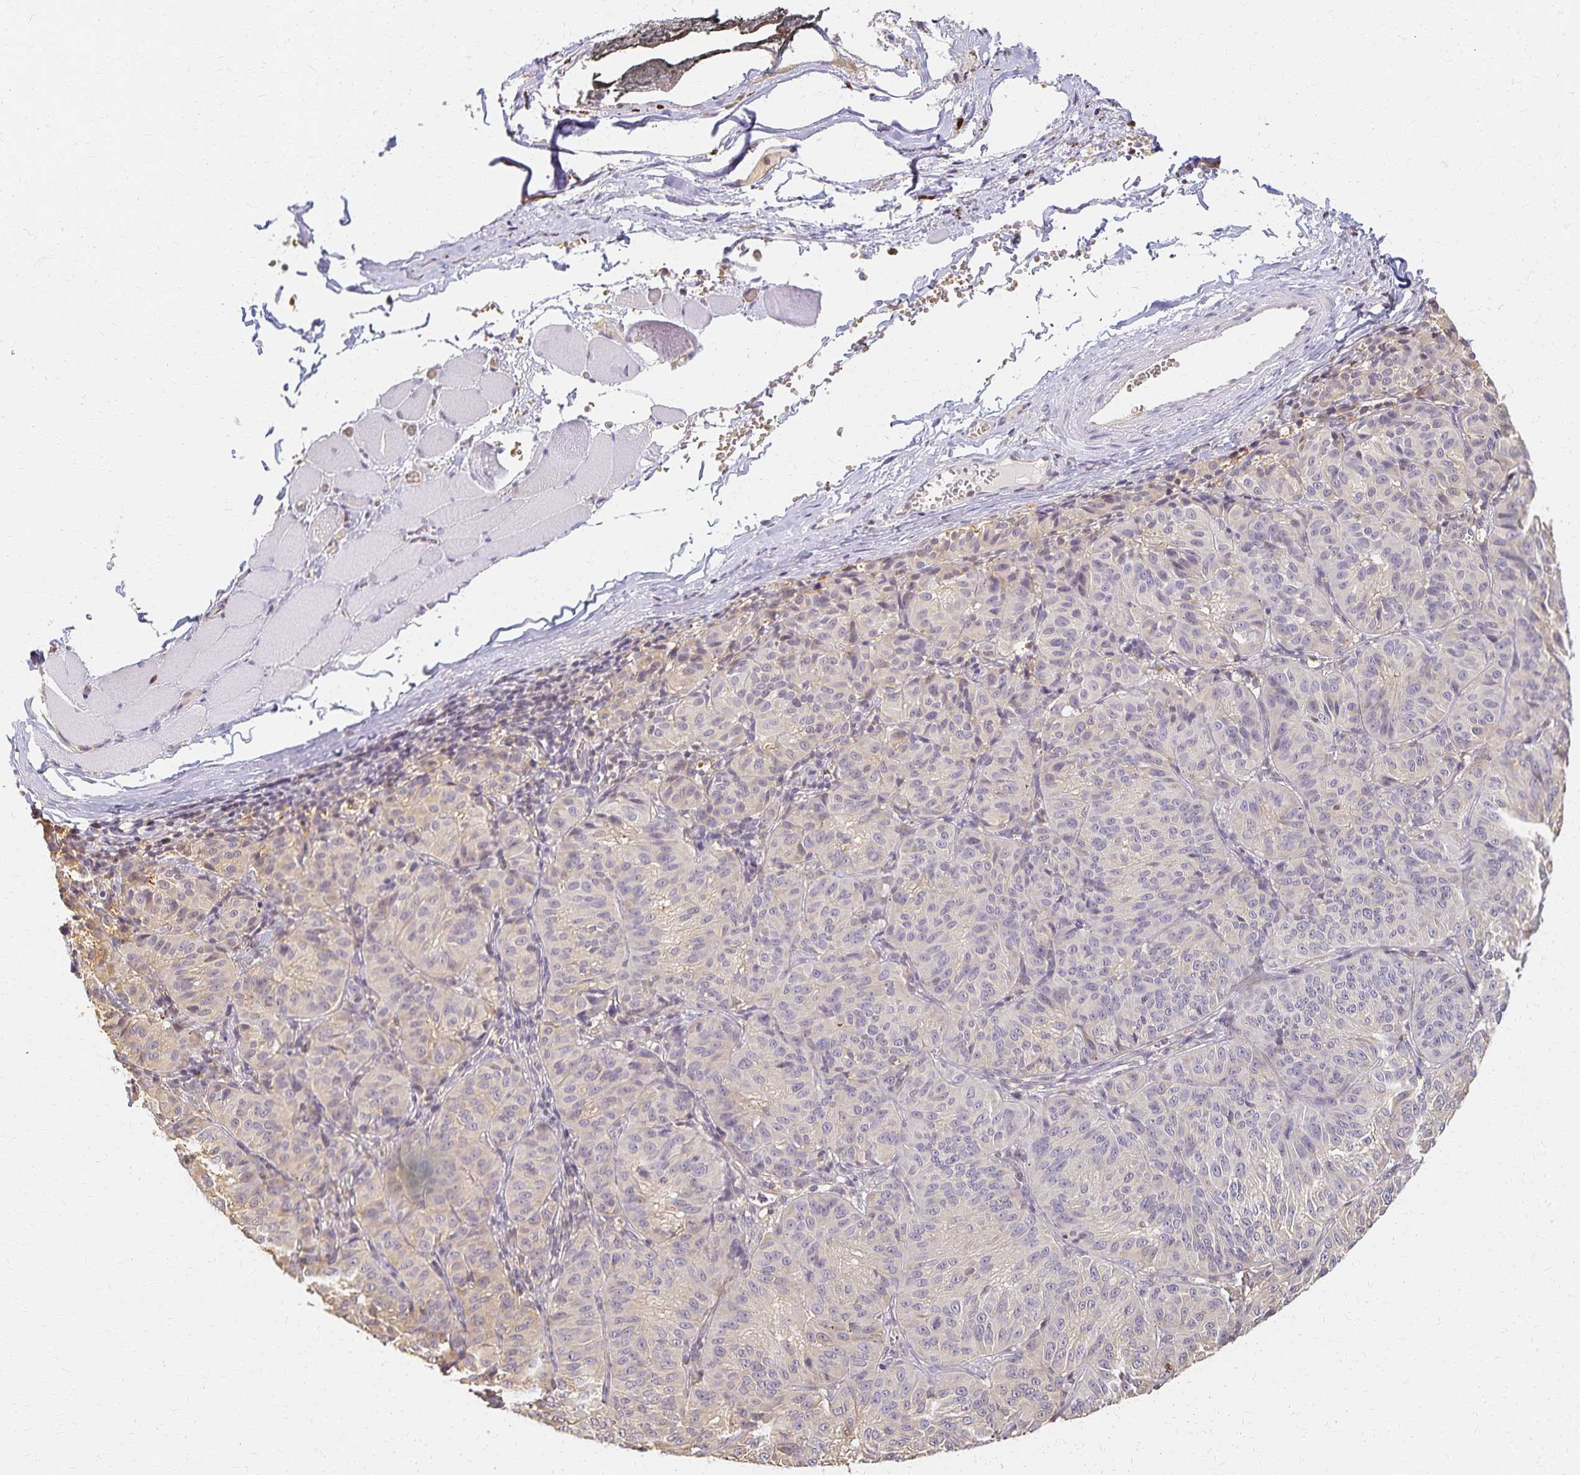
{"staining": {"intensity": "negative", "quantity": "none", "location": "none"}, "tissue": "melanoma", "cell_type": "Tumor cells", "image_type": "cancer", "snomed": [{"axis": "morphology", "description": "Malignant melanoma, NOS"}, {"axis": "topography", "description": "Skin"}], "caption": "Protein analysis of melanoma shows no significant positivity in tumor cells.", "gene": "AZGP1", "patient": {"sex": "female", "age": 72}}